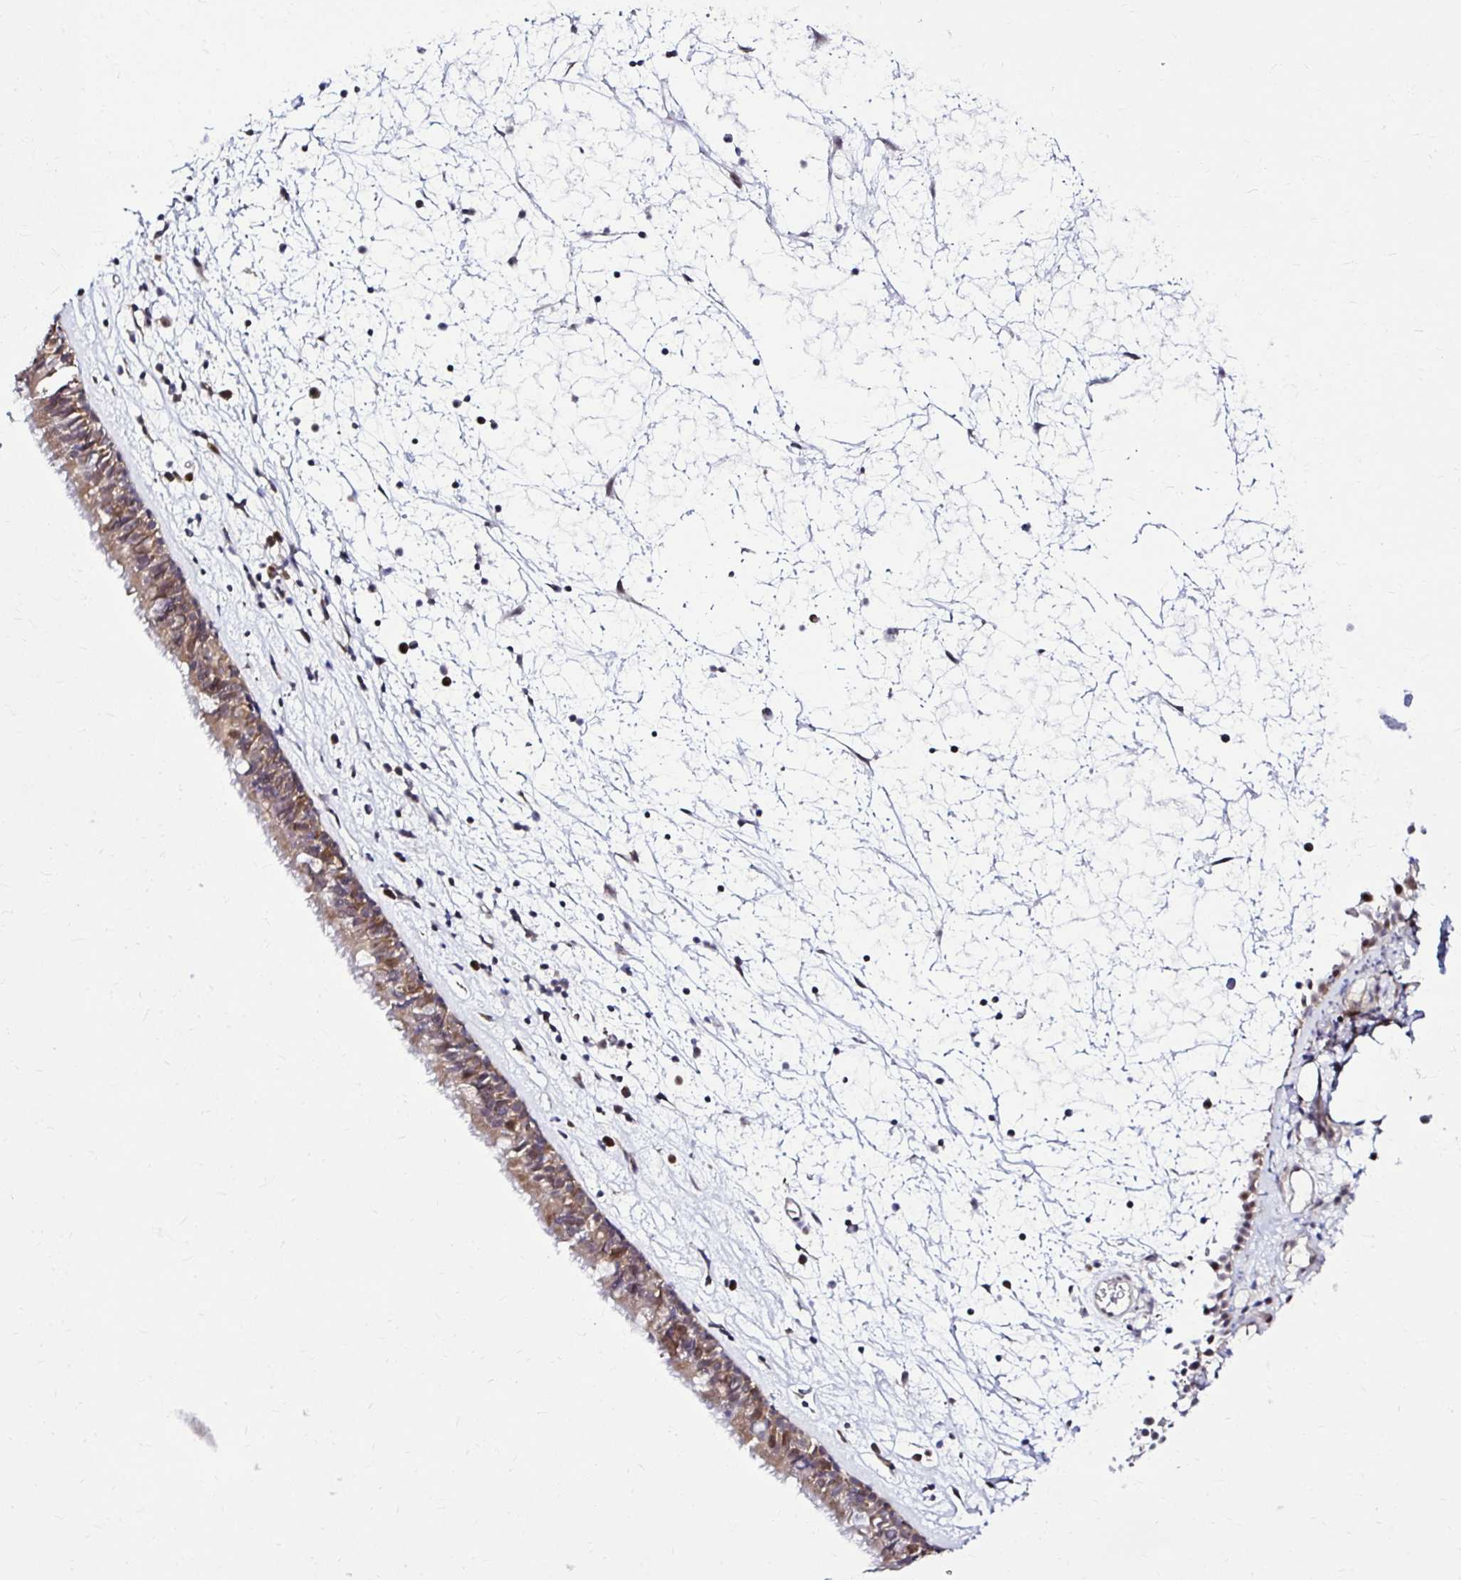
{"staining": {"intensity": "moderate", "quantity": "25%-75%", "location": "cytoplasmic/membranous"}, "tissue": "nasopharynx", "cell_type": "Respiratory epithelial cells", "image_type": "normal", "snomed": [{"axis": "morphology", "description": "Normal tissue, NOS"}, {"axis": "topography", "description": "Nasopharynx"}], "caption": "Immunohistochemistry (IHC) image of normal nasopharynx: nasopharynx stained using IHC exhibits medium levels of moderate protein expression localized specifically in the cytoplasmic/membranous of respiratory epithelial cells, appearing as a cytoplasmic/membranous brown color.", "gene": "PSMD3", "patient": {"sex": "male", "age": 24}}